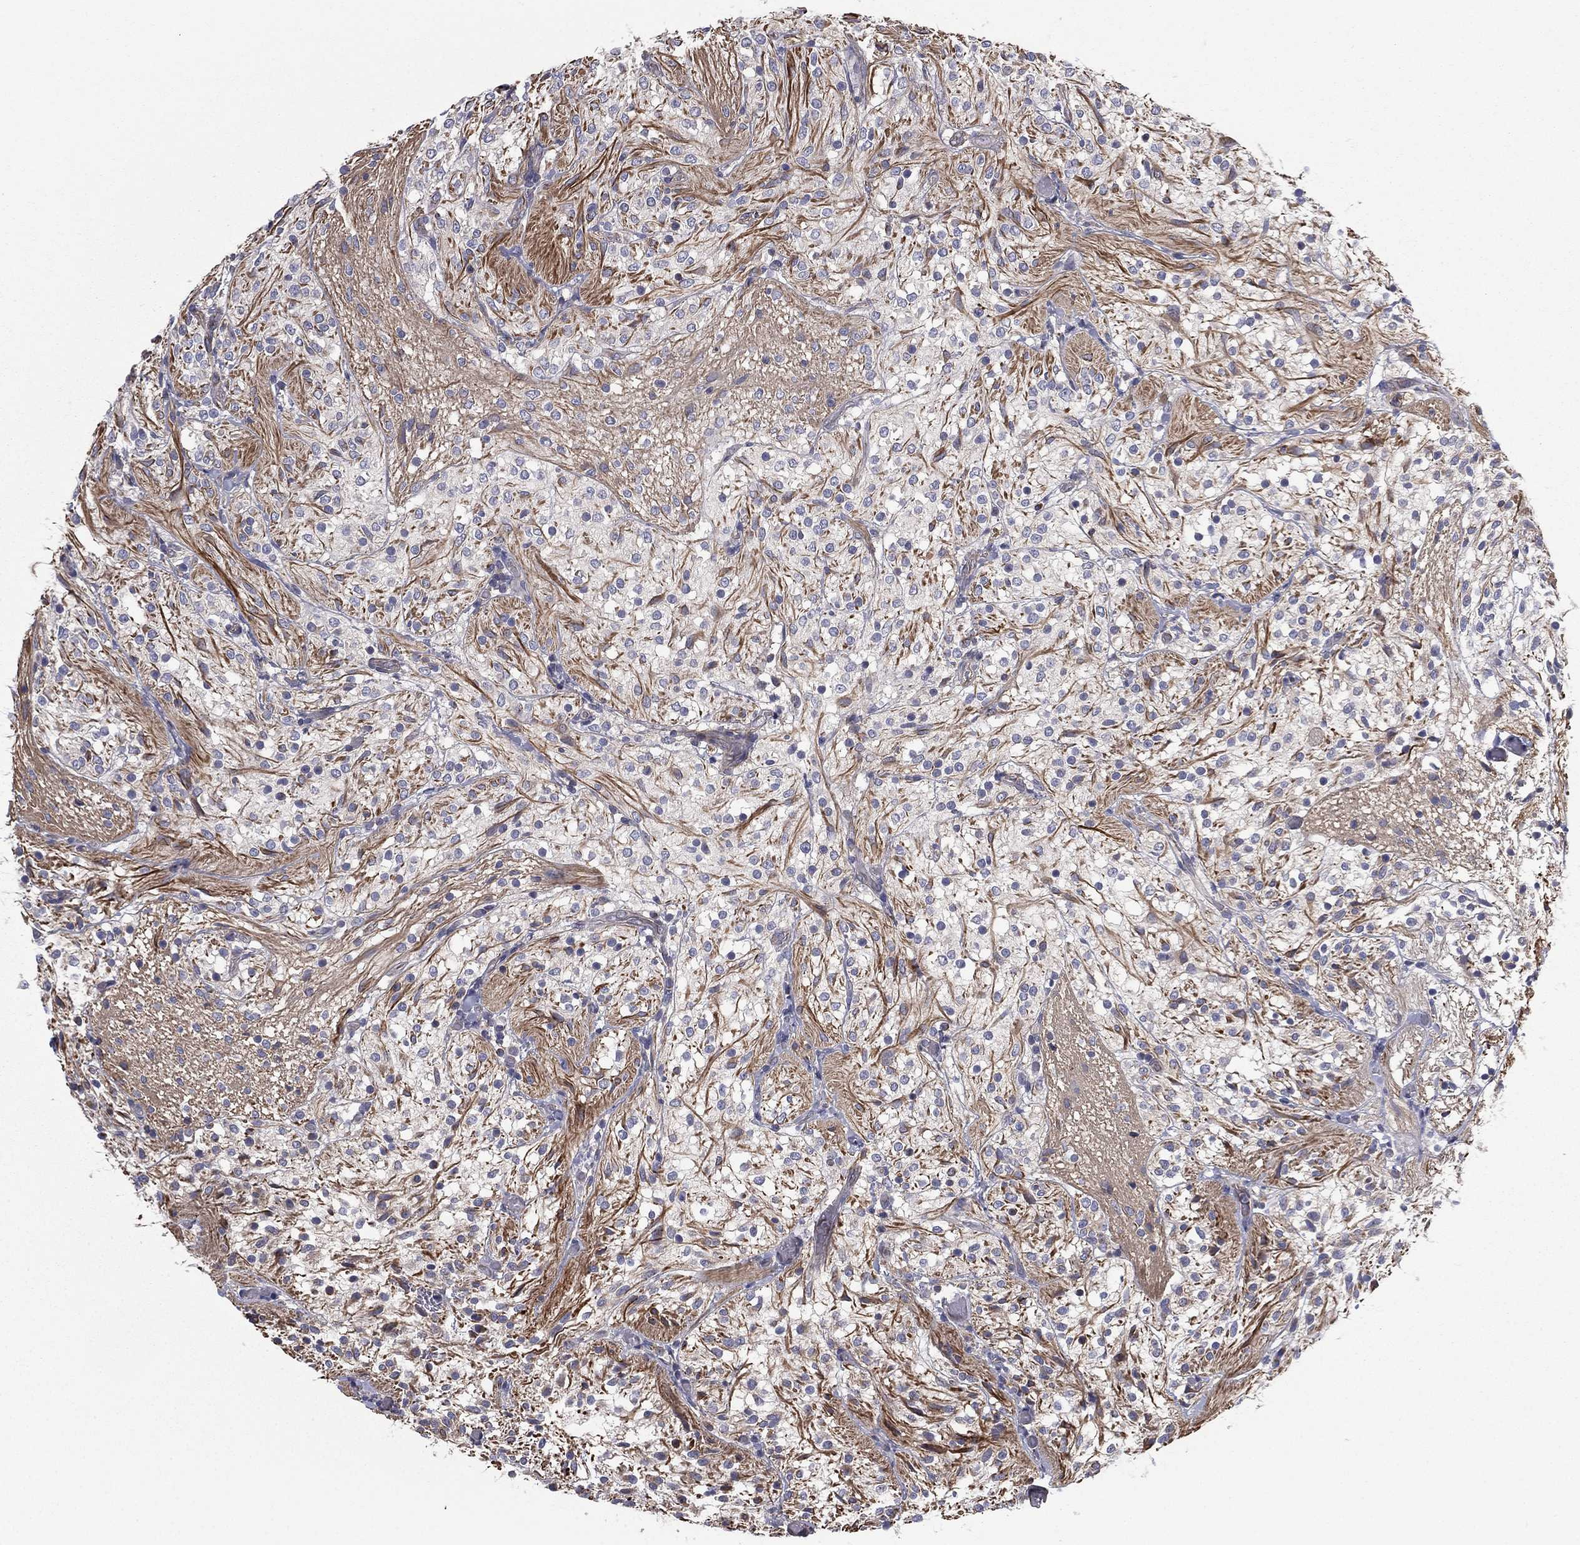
{"staining": {"intensity": "negative", "quantity": "none", "location": "none"}, "tissue": "glioma", "cell_type": "Tumor cells", "image_type": "cancer", "snomed": [{"axis": "morphology", "description": "Glioma, malignant, Low grade"}, {"axis": "topography", "description": "Brain"}], "caption": "A high-resolution histopathology image shows immunohistochemistry staining of malignant glioma (low-grade), which demonstrates no significant positivity in tumor cells.", "gene": "SCUBE1", "patient": {"sex": "male", "age": 3}}